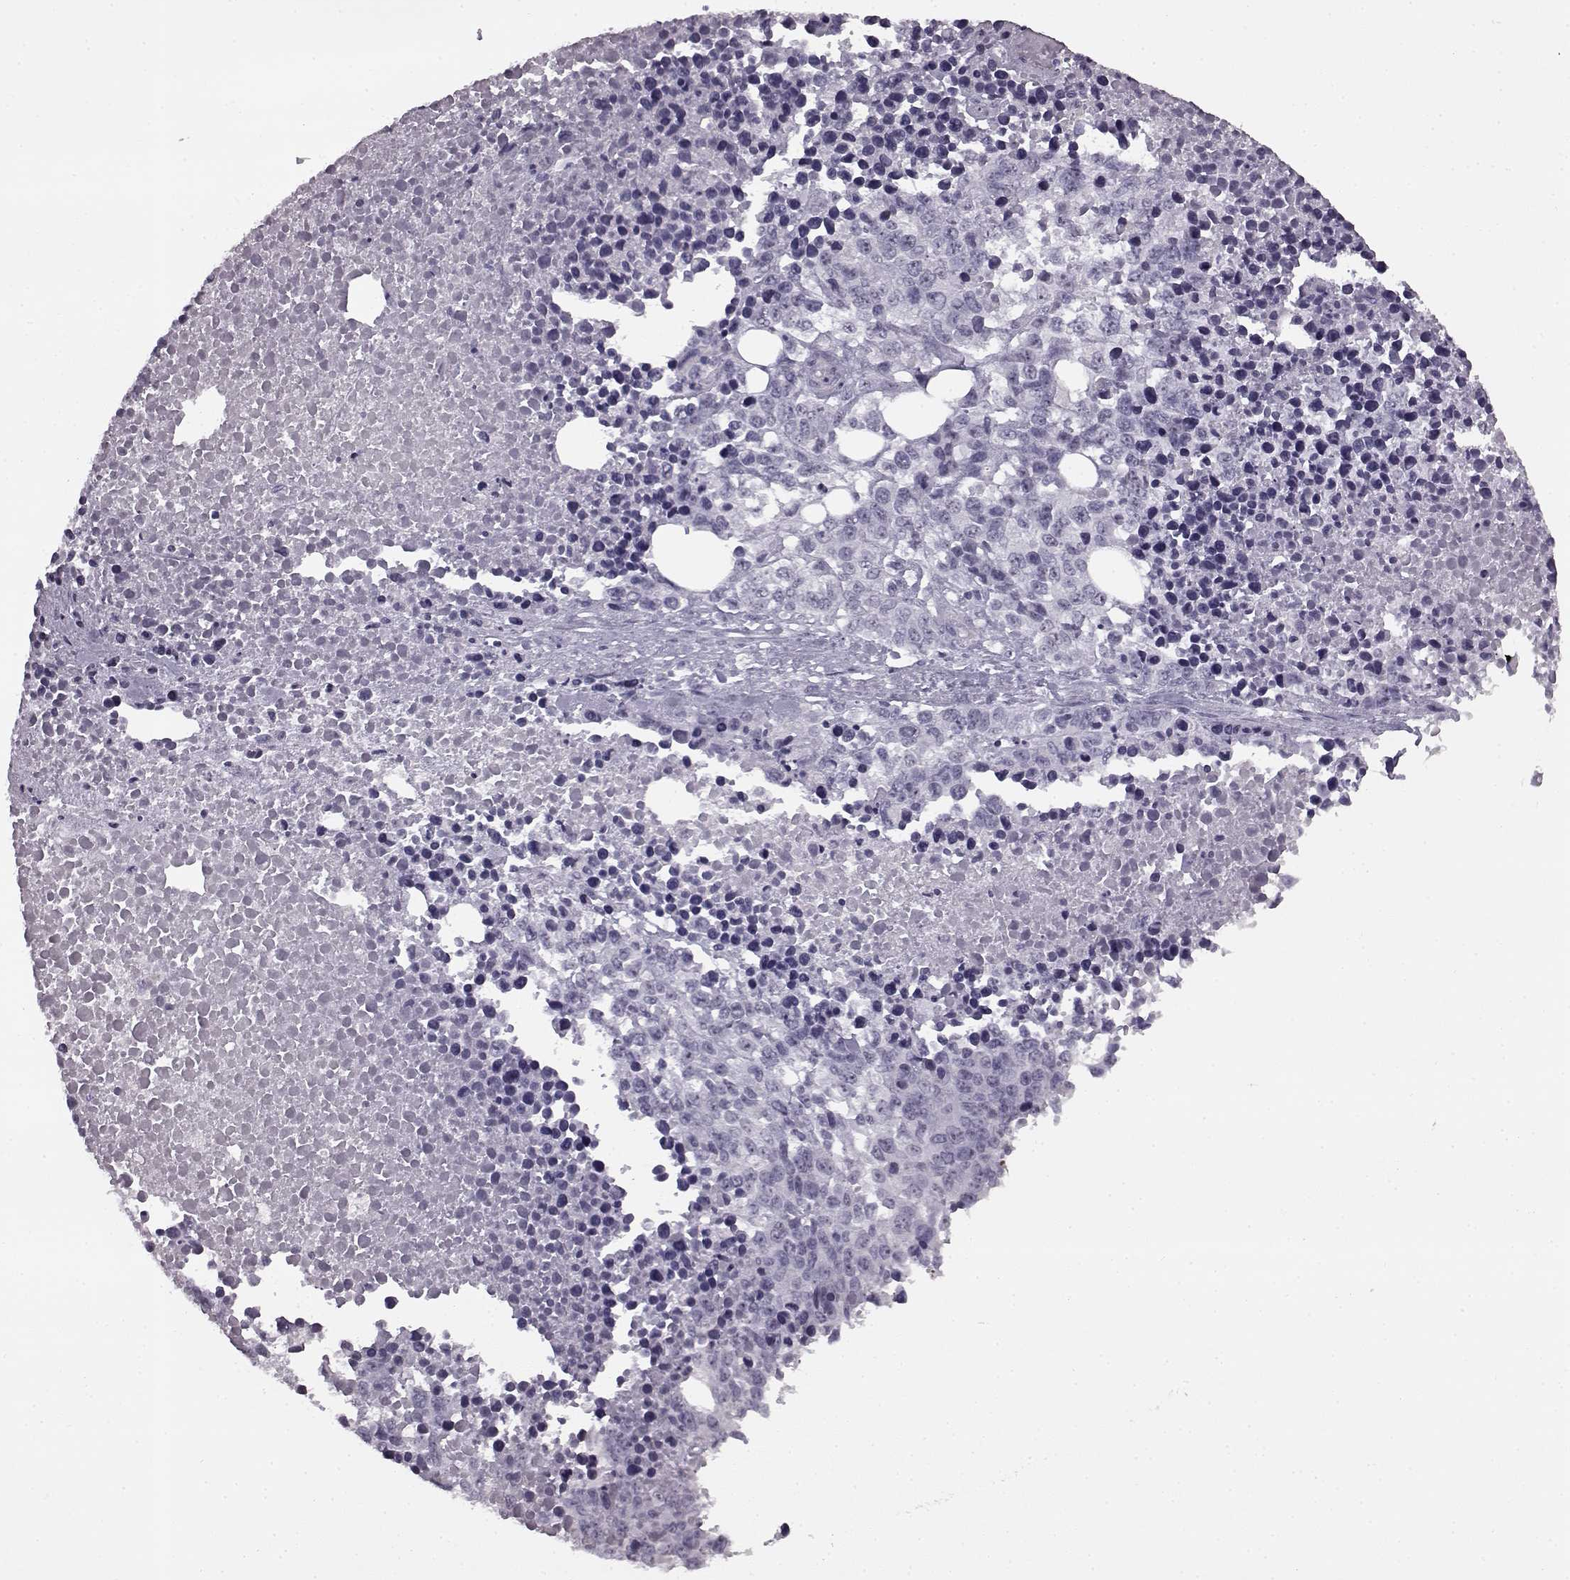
{"staining": {"intensity": "negative", "quantity": "none", "location": "none"}, "tissue": "melanoma", "cell_type": "Tumor cells", "image_type": "cancer", "snomed": [{"axis": "morphology", "description": "Malignant melanoma, Metastatic site"}, {"axis": "topography", "description": "Skin"}], "caption": "This is a histopathology image of immunohistochemistry staining of melanoma, which shows no positivity in tumor cells. (DAB immunohistochemistry visualized using brightfield microscopy, high magnification).", "gene": "PRPH2", "patient": {"sex": "male", "age": 84}}